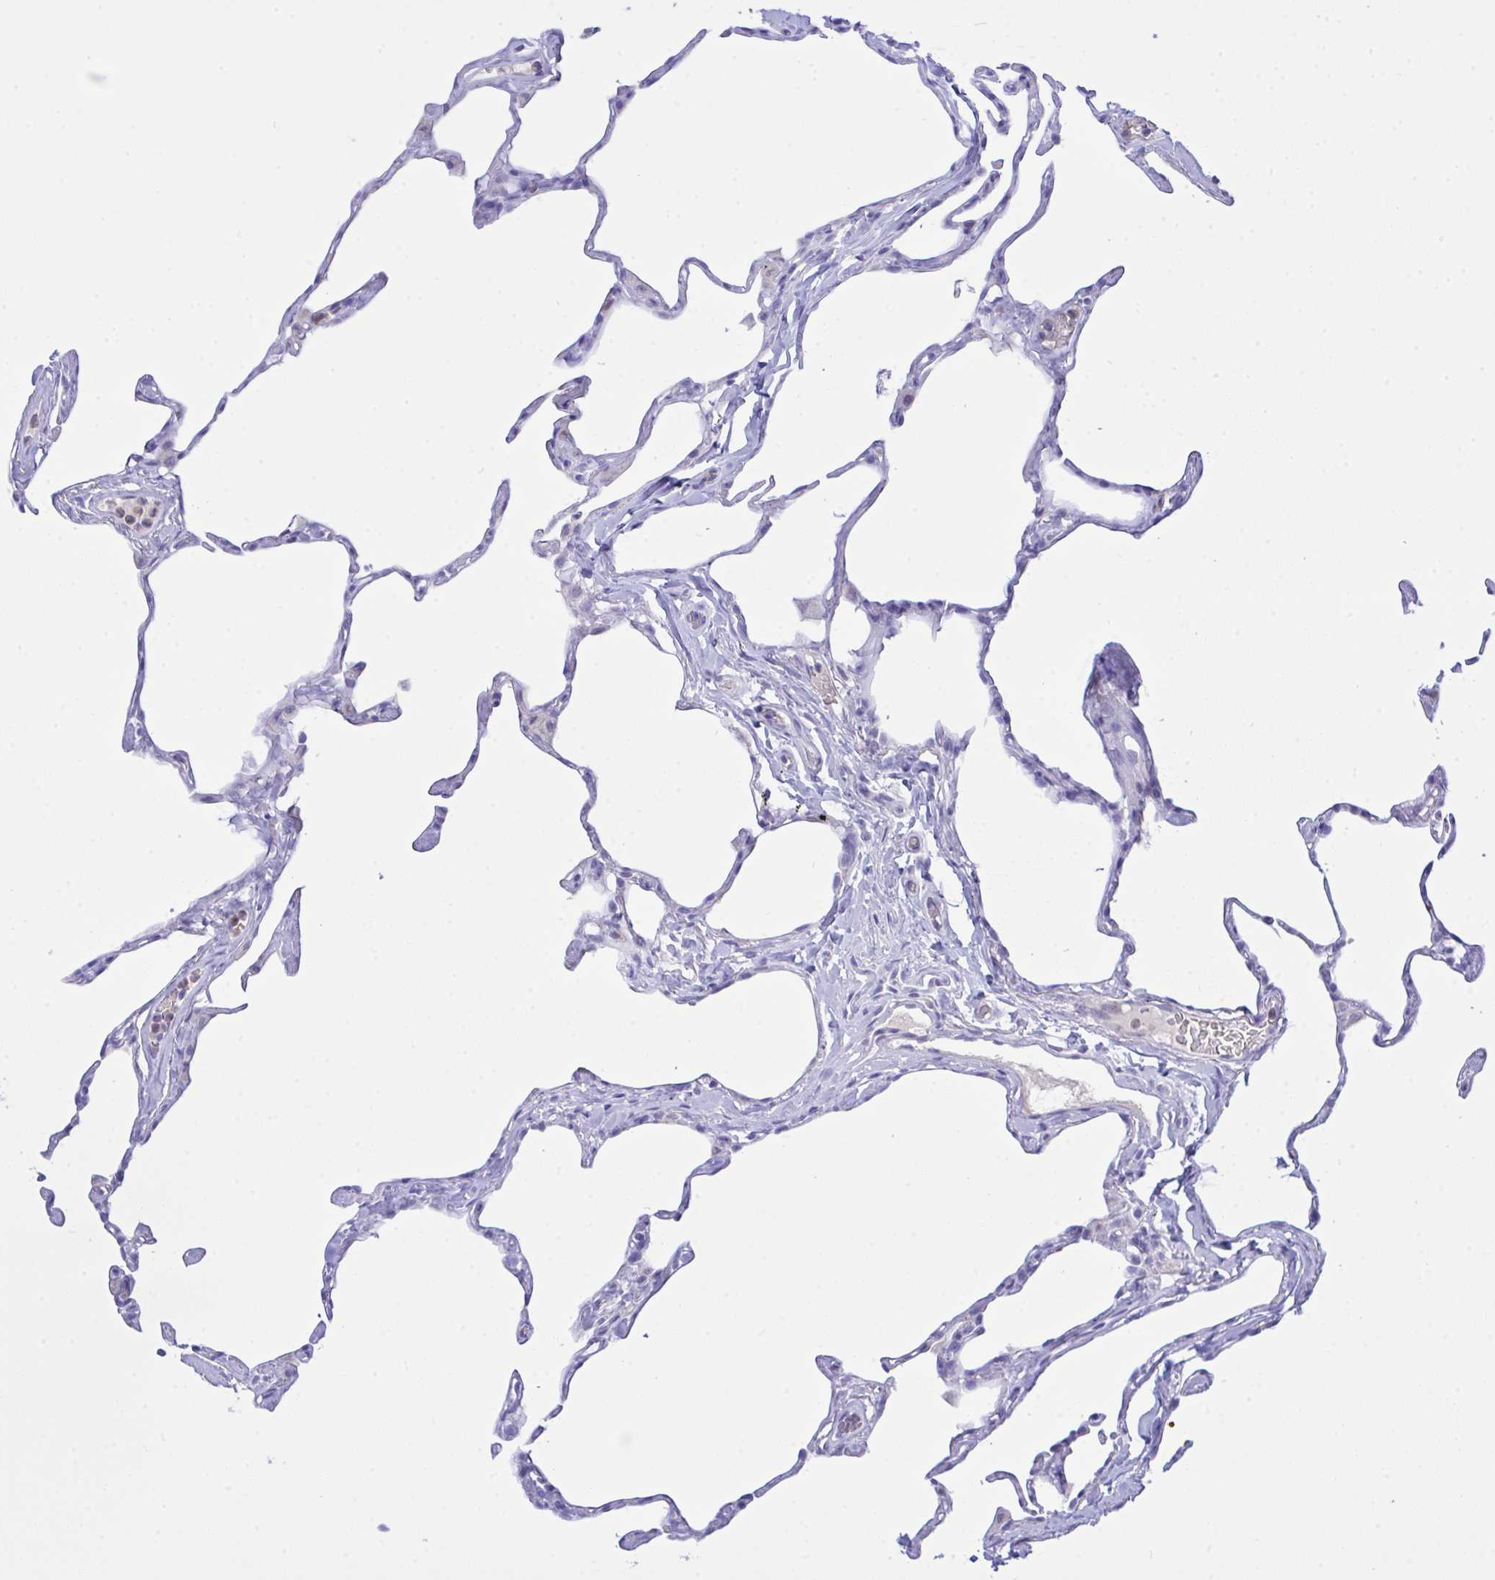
{"staining": {"intensity": "negative", "quantity": "none", "location": "none"}, "tissue": "lung", "cell_type": "Alveolar cells", "image_type": "normal", "snomed": [{"axis": "morphology", "description": "Normal tissue, NOS"}, {"axis": "topography", "description": "Lung"}], "caption": "High power microscopy image of an IHC micrograph of unremarkable lung, revealing no significant positivity in alveolar cells.", "gene": "ZNF221", "patient": {"sex": "male", "age": 65}}